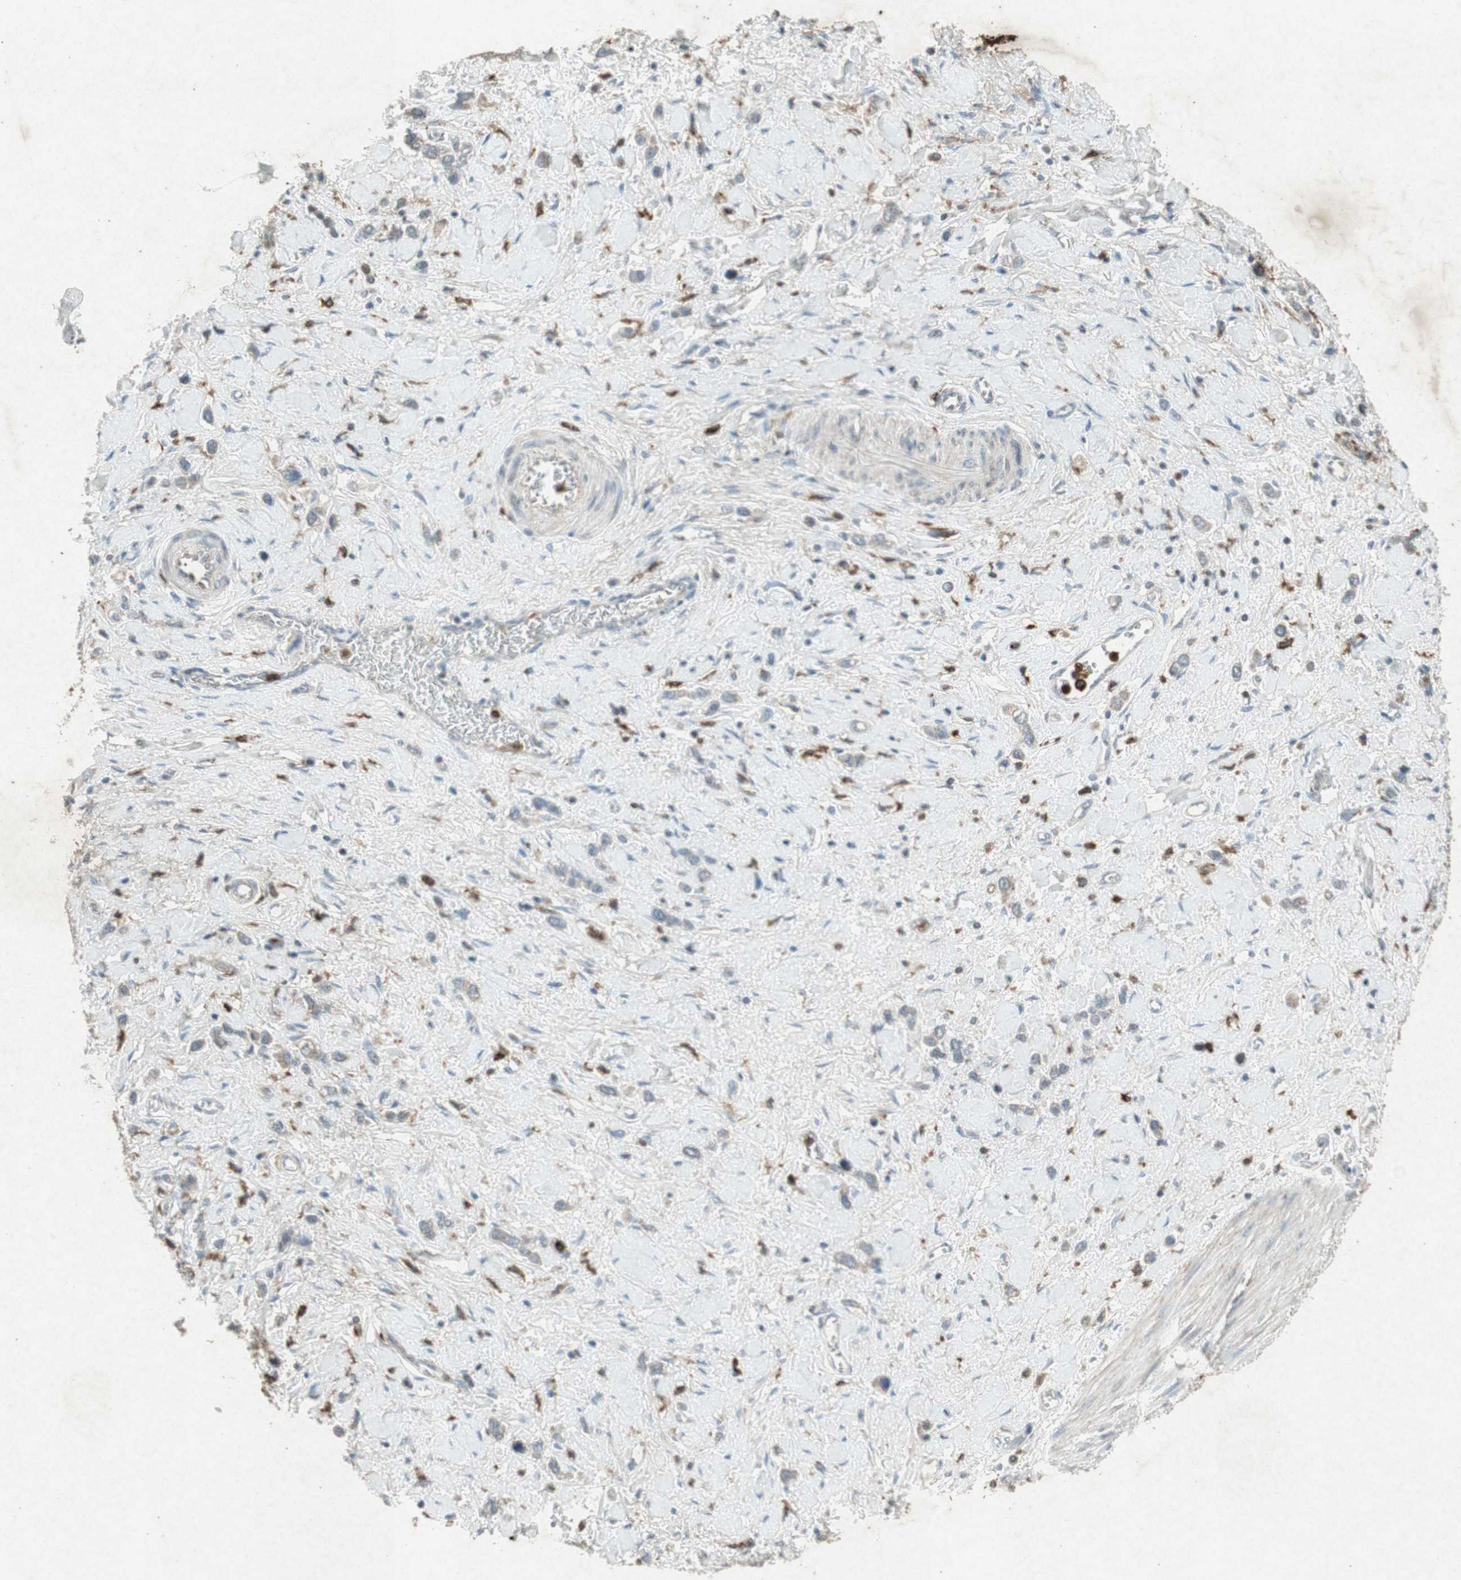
{"staining": {"intensity": "weak", "quantity": "25%-75%", "location": "cytoplasmic/membranous"}, "tissue": "stomach cancer", "cell_type": "Tumor cells", "image_type": "cancer", "snomed": [{"axis": "morphology", "description": "Normal tissue, NOS"}, {"axis": "morphology", "description": "Adenocarcinoma, NOS"}, {"axis": "topography", "description": "Stomach, upper"}, {"axis": "topography", "description": "Stomach"}], "caption": "A high-resolution histopathology image shows IHC staining of stomach cancer (adenocarcinoma), which shows weak cytoplasmic/membranous positivity in approximately 25%-75% of tumor cells.", "gene": "TYROBP", "patient": {"sex": "female", "age": 65}}